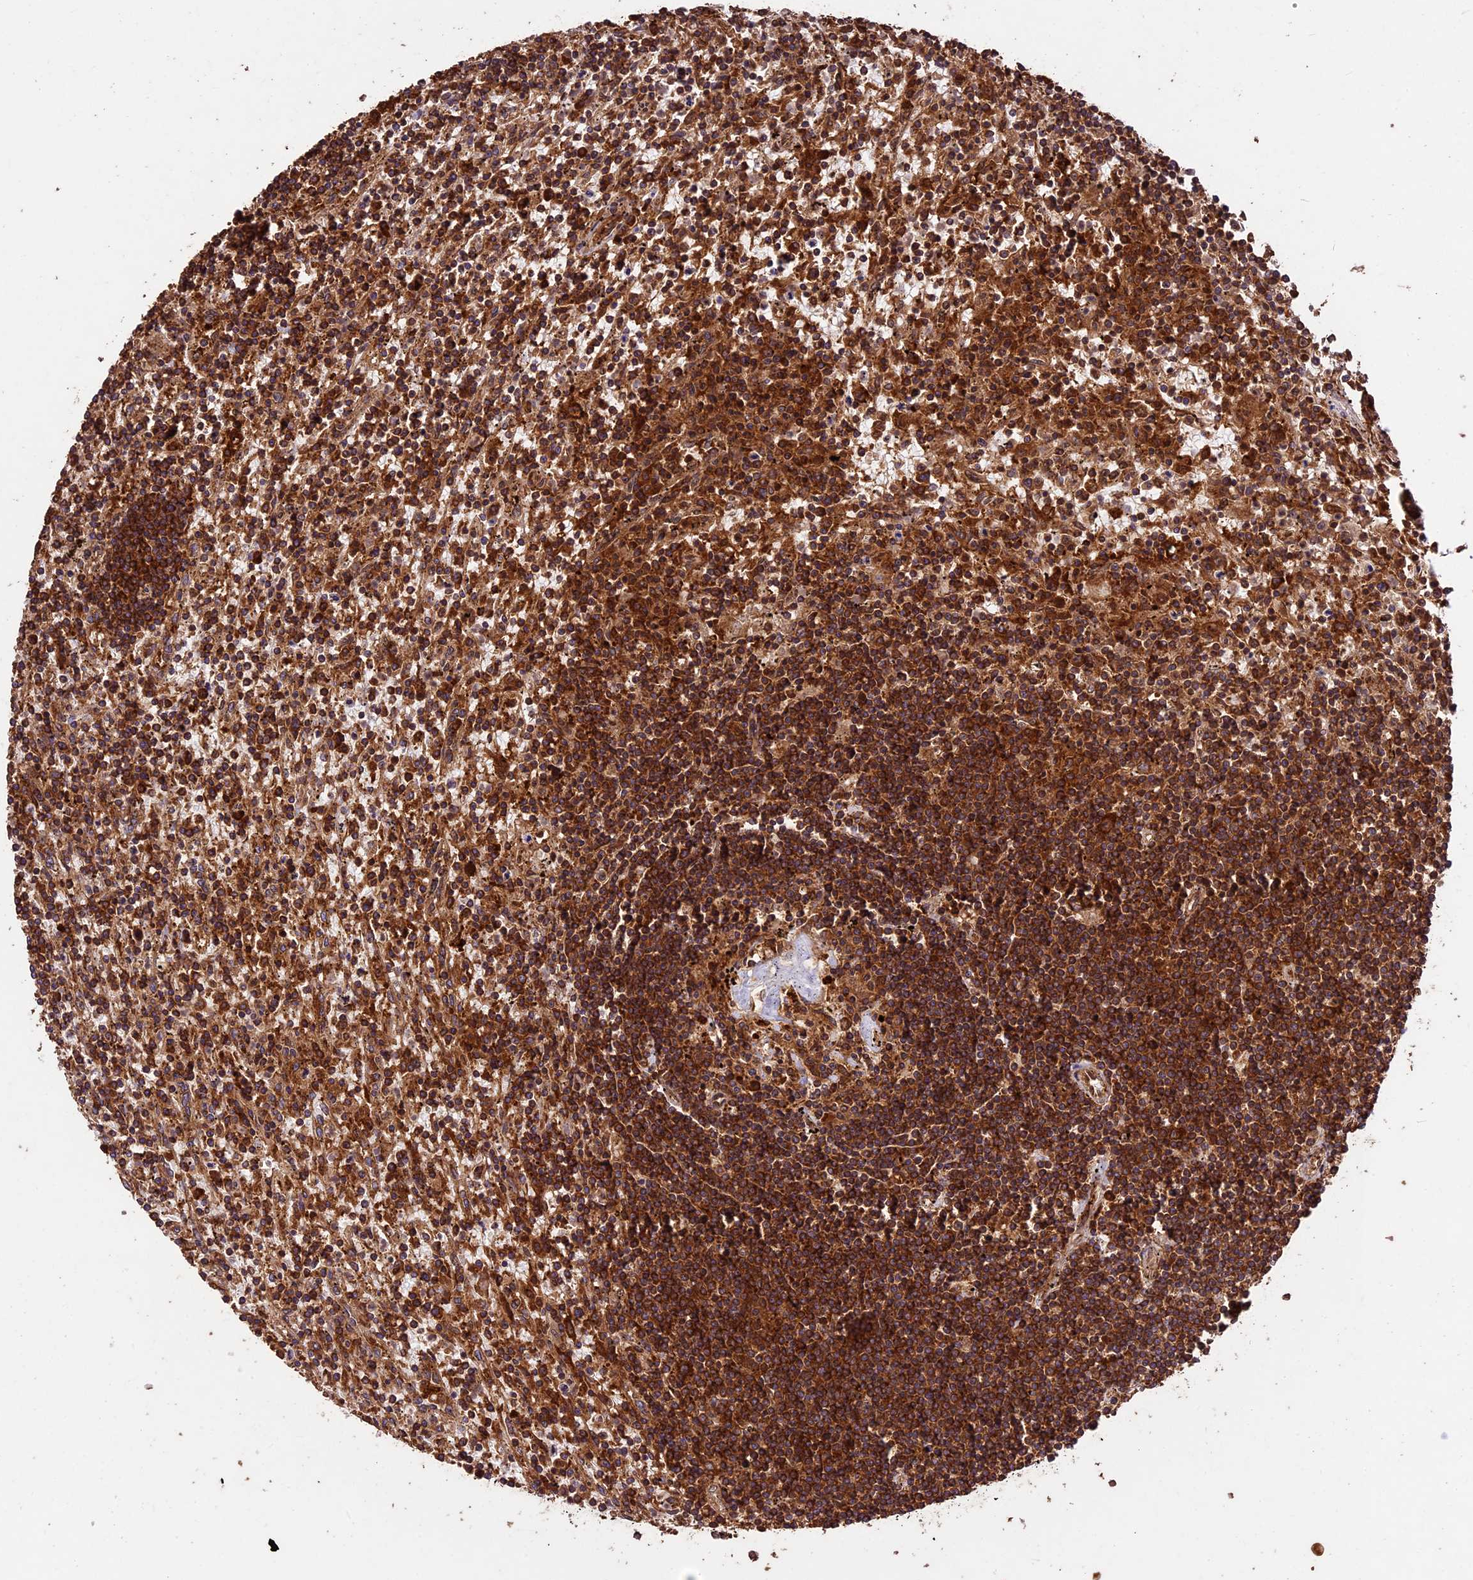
{"staining": {"intensity": "strong", "quantity": ">75%", "location": "cytoplasmic/membranous"}, "tissue": "lymphoma", "cell_type": "Tumor cells", "image_type": "cancer", "snomed": [{"axis": "morphology", "description": "Malignant lymphoma, non-Hodgkin's type, Low grade"}, {"axis": "topography", "description": "Spleen"}], "caption": "A brown stain labels strong cytoplasmic/membranous positivity of a protein in low-grade malignant lymphoma, non-Hodgkin's type tumor cells.", "gene": "KARS1", "patient": {"sex": "male", "age": 76}}